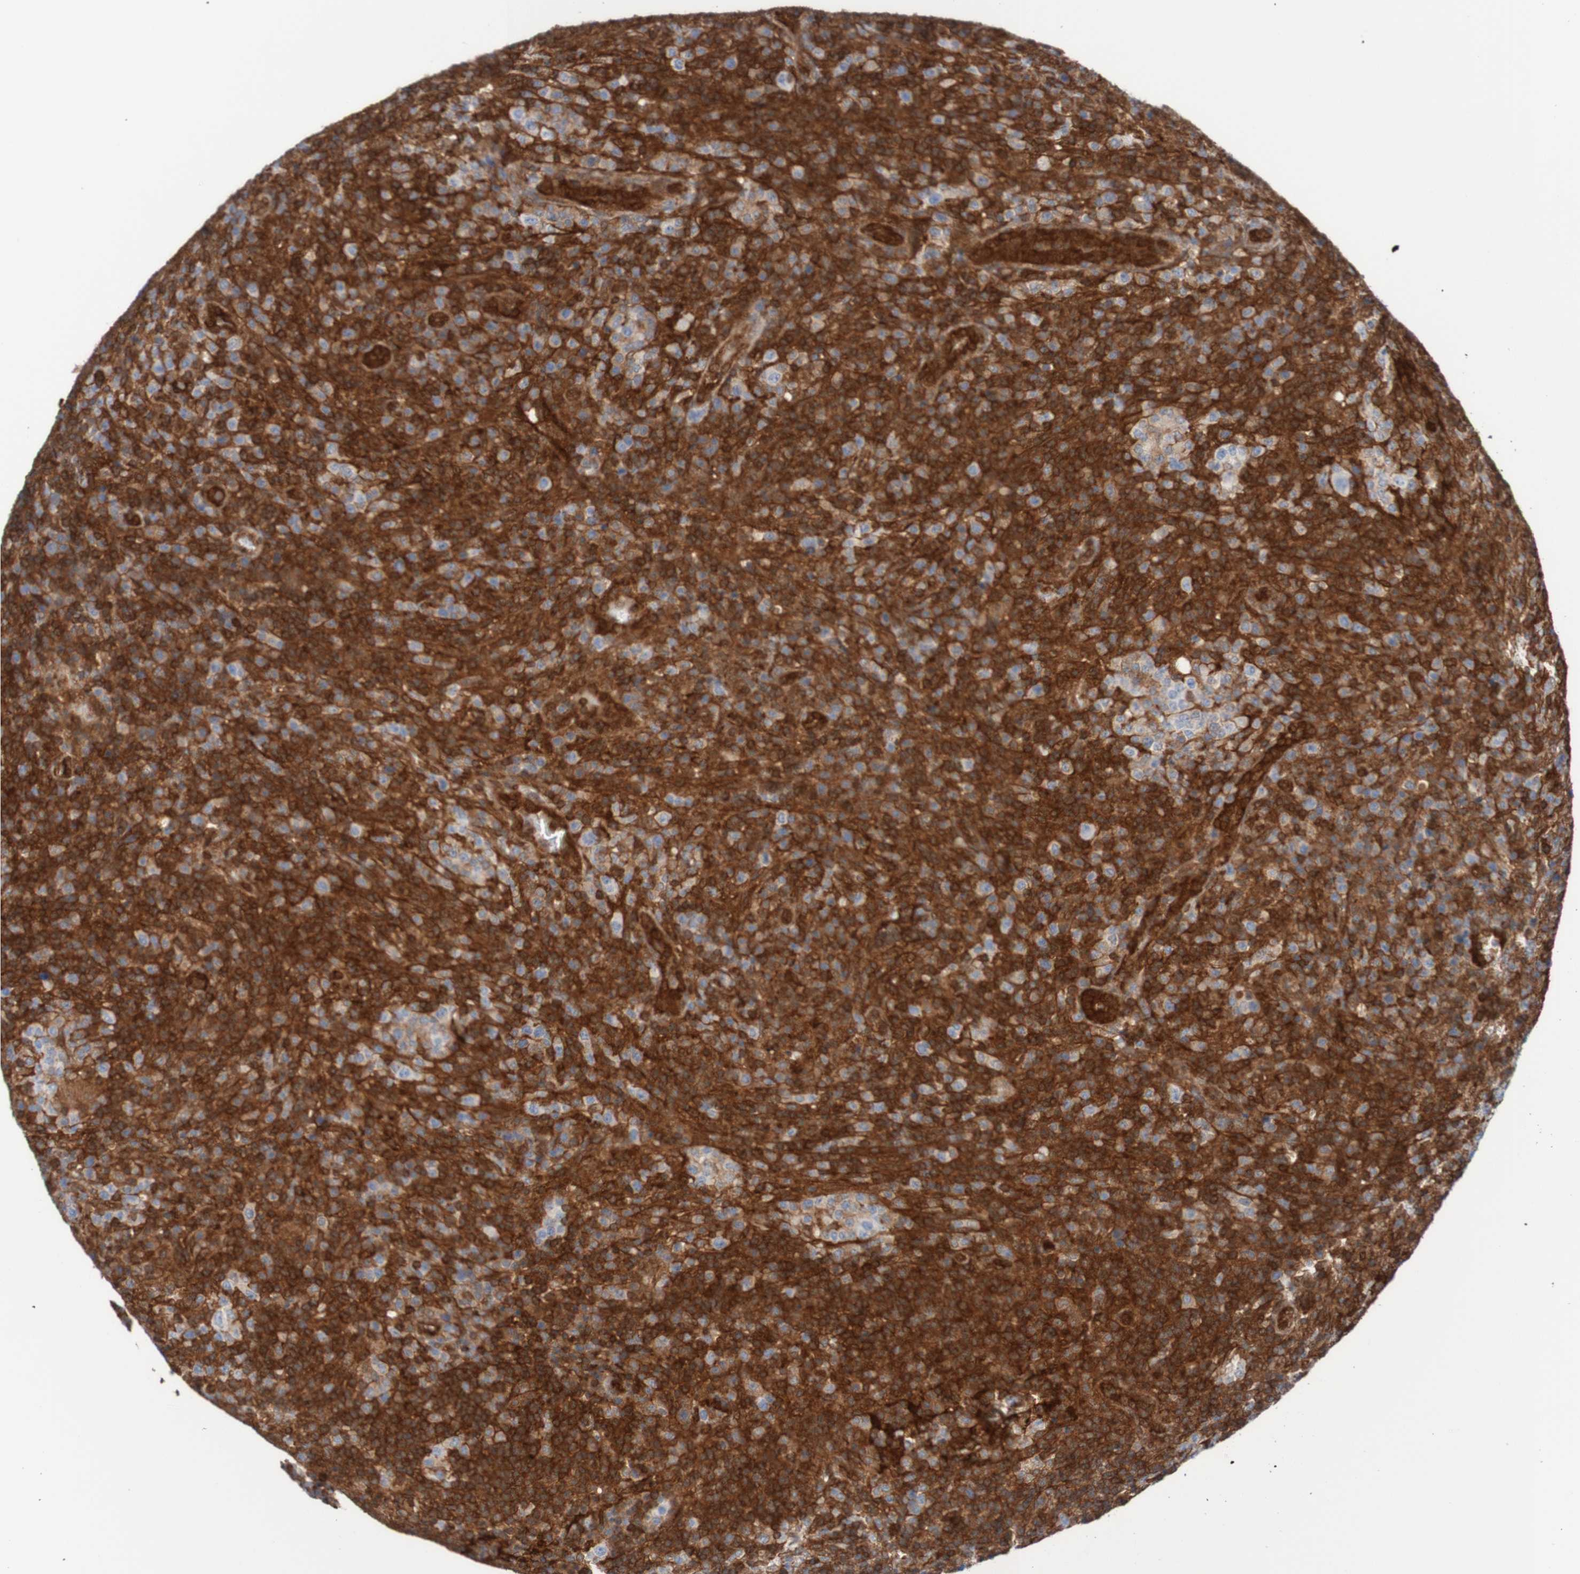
{"staining": {"intensity": "negative", "quantity": "none", "location": "none"}, "tissue": "lymphoma", "cell_type": "Tumor cells", "image_type": "cancer", "snomed": [{"axis": "morphology", "description": "Malignant lymphoma, non-Hodgkin's type, High grade"}, {"axis": "topography", "description": "Lymph node"}], "caption": "This photomicrograph is of malignant lymphoma, non-Hodgkin's type (high-grade) stained with immunohistochemistry (IHC) to label a protein in brown with the nuclei are counter-stained blue. There is no positivity in tumor cells. (DAB (3,3'-diaminobenzidine) IHC with hematoxylin counter stain).", "gene": "RIGI", "patient": {"sex": "female", "age": 76}}